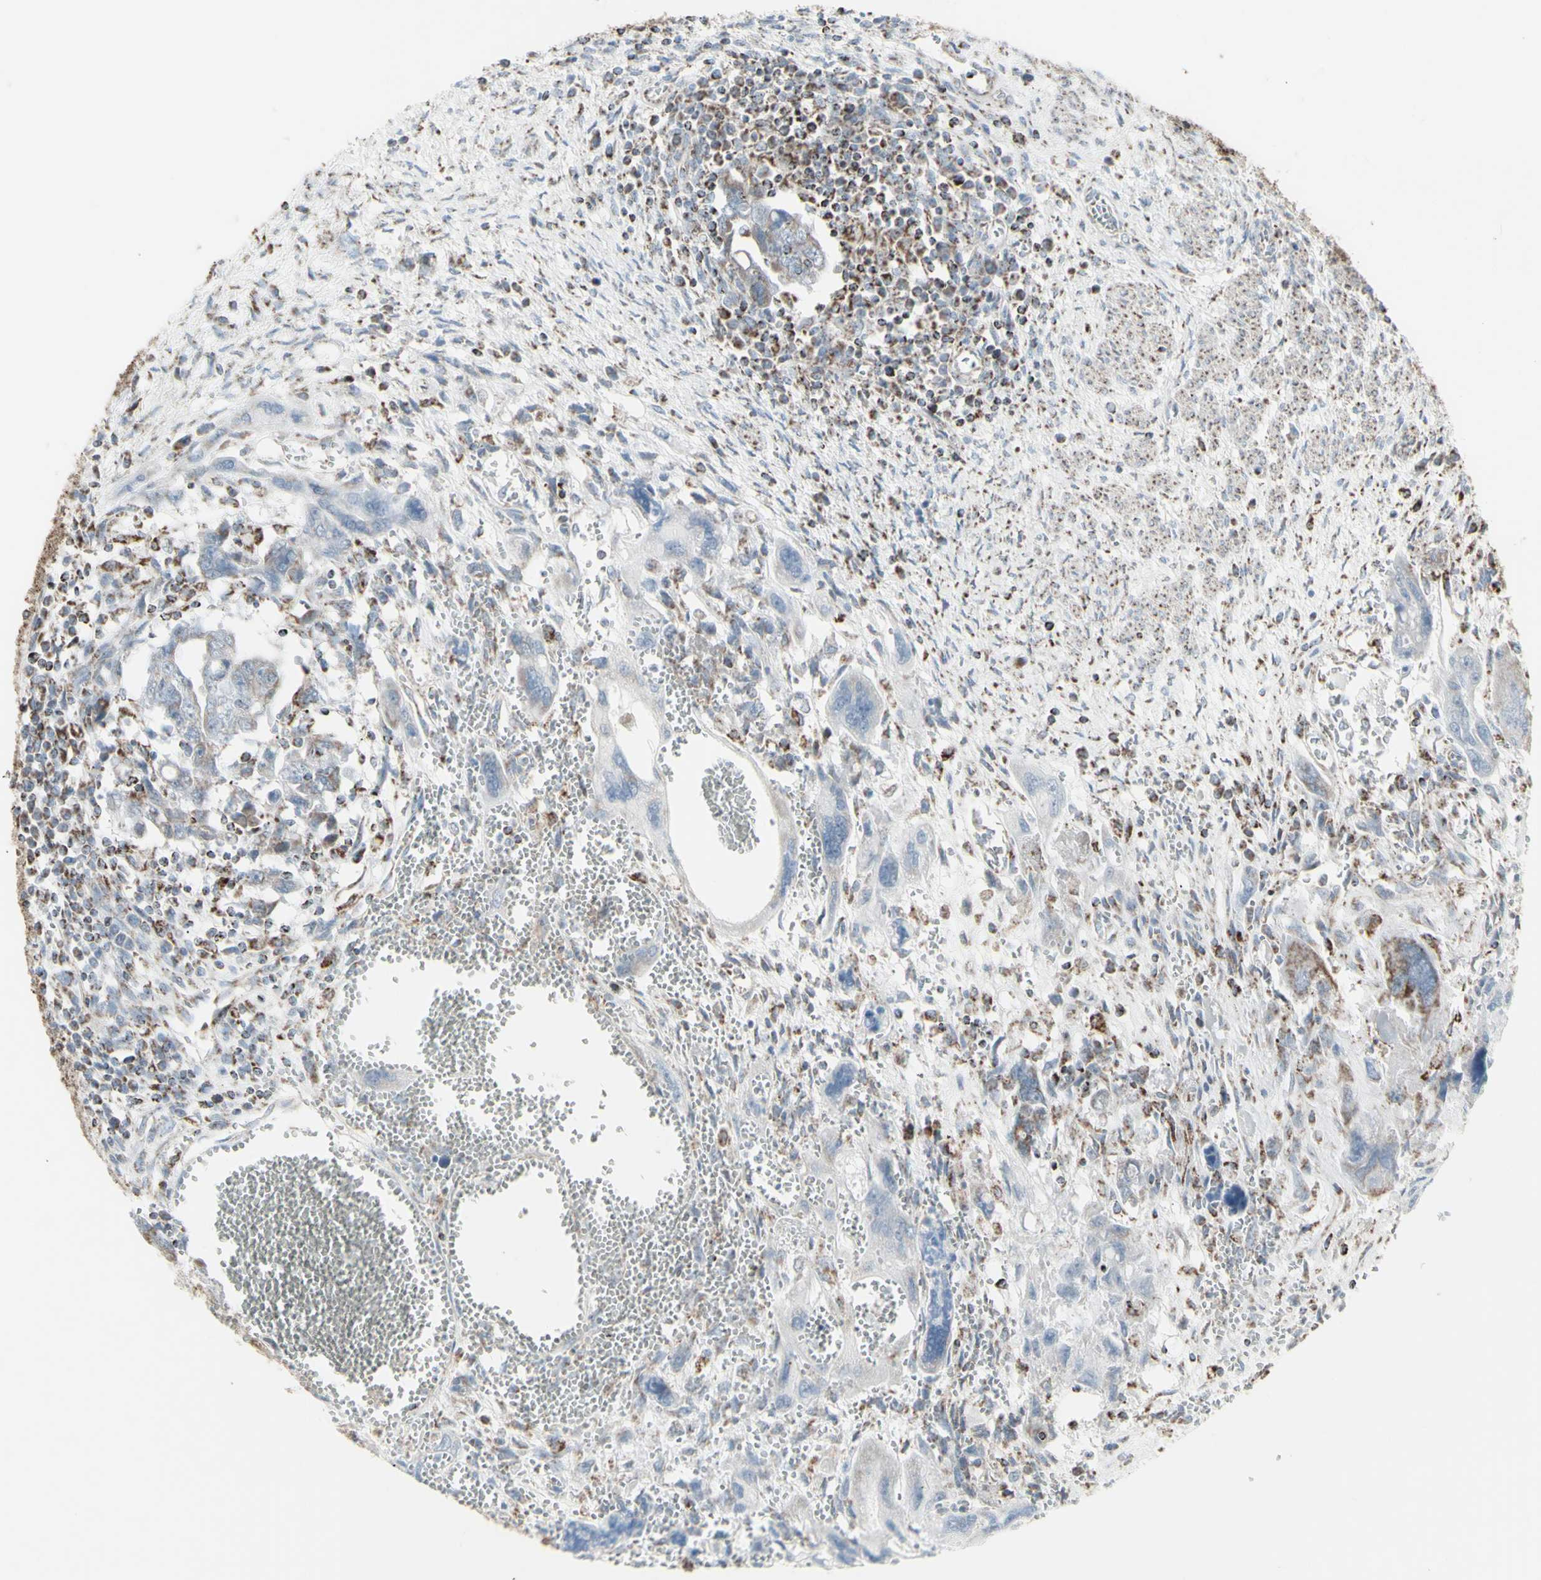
{"staining": {"intensity": "weak", "quantity": "25%-75%", "location": "cytoplasmic/membranous"}, "tissue": "testis cancer", "cell_type": "Tumor cells", "image_type": "cancer", "snomed": [{"axis": "morphology", "description": "Carcinoma, Embryonal, NOS"}, {"axis": "topography", "description": "Testis"}], "caption": "Immunohistochemical staining of human testis cancer (embryonal carcinoma) displays weak cytoplasmic/membranous protein staining in about 25%-75% of tumor cells.", "gene": "PLGRKT", "patient": {"sex": "male", "age": 28}}